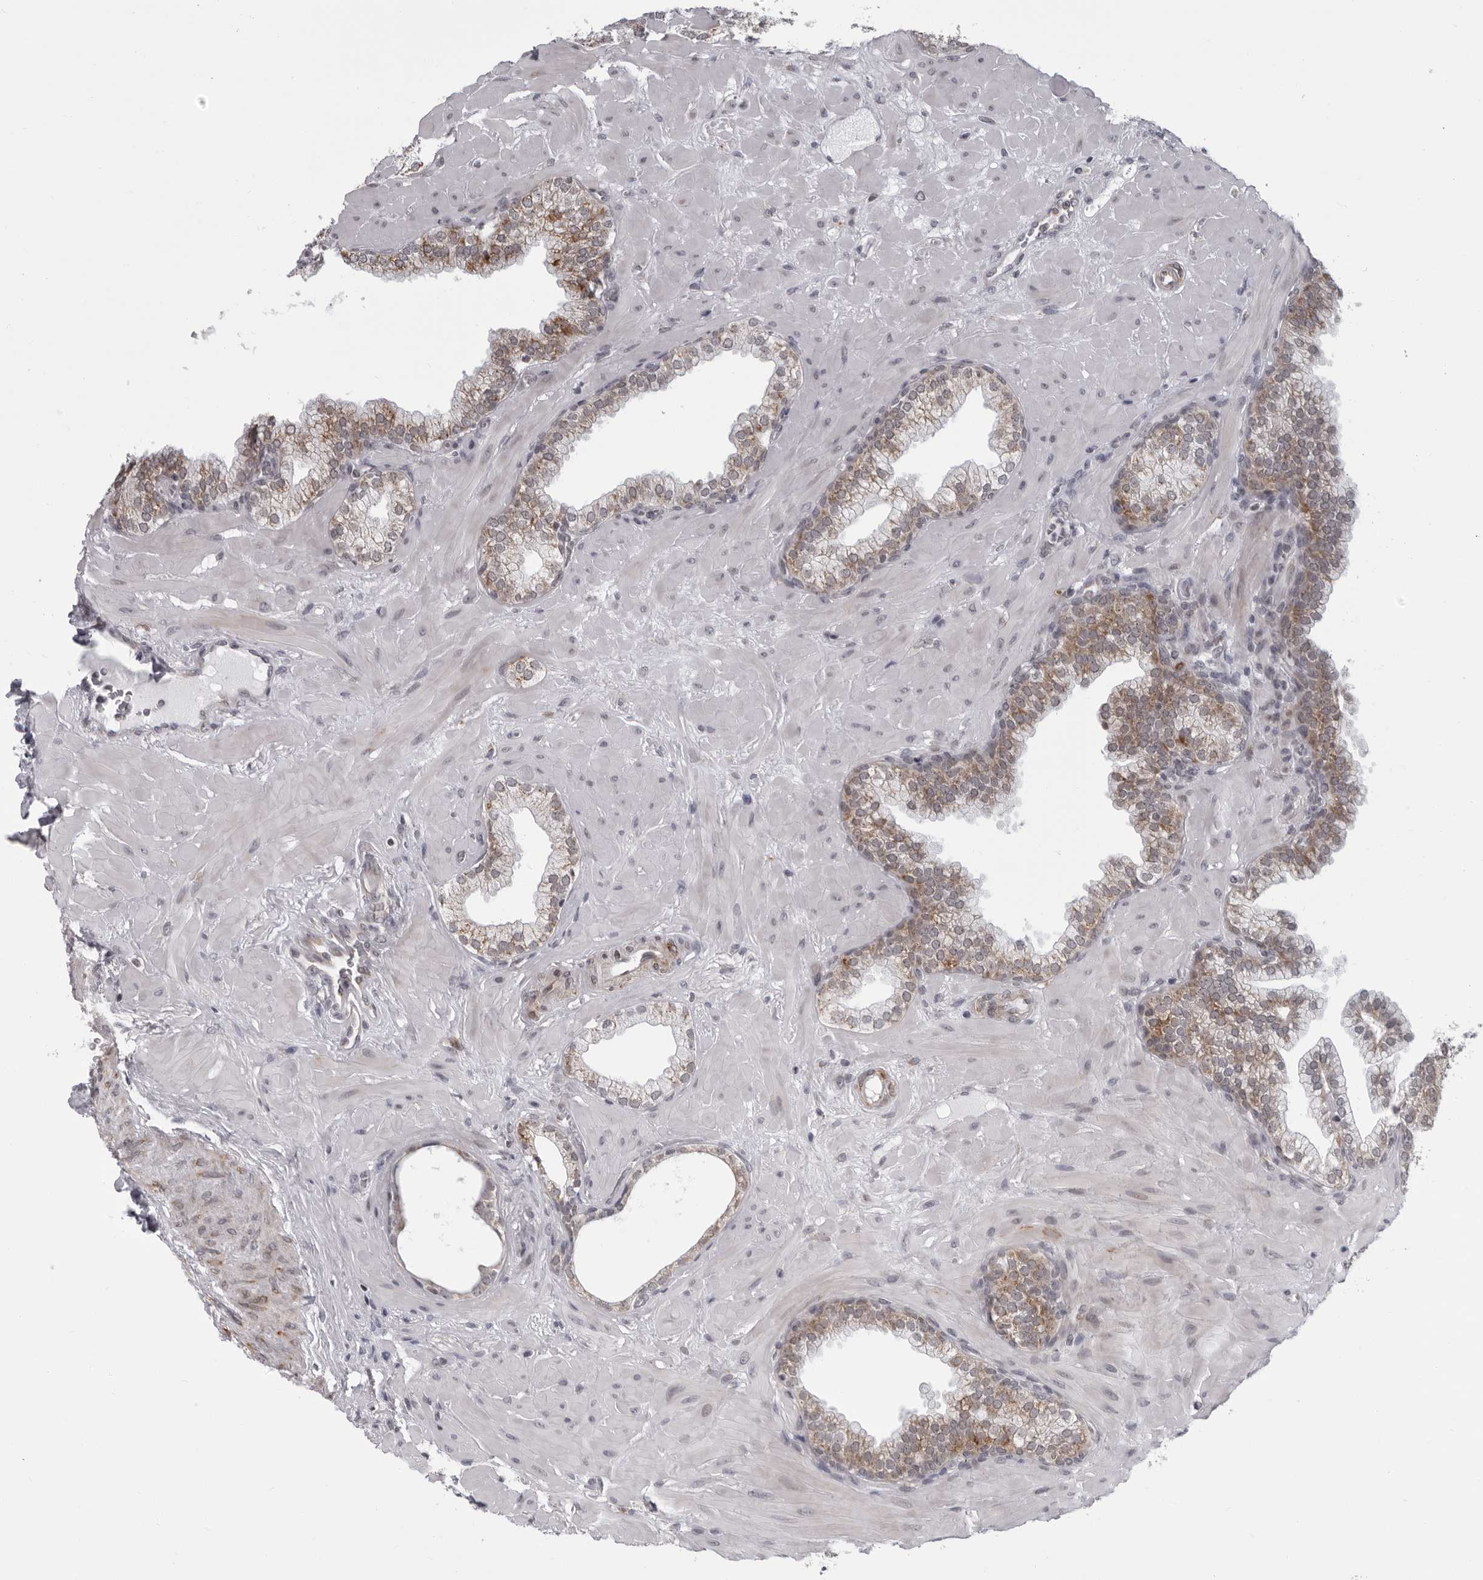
{"staining": {"intensity": "moderate", "quantity": "25%-75%", "location": "cytoplasmic/membranous"}, "tissue": "prostate", "cell_type": "Glandular cells", "image_type": "normal", "snomed": [{"axis": "morphology", "description": "Normal tissue, NOS"}, {"axis": "morphology", "description": "Urothelial carcinoma, Low grade"}, {"axis": "topography", "description": "Urinary bladder"}, {"axis": "topography", "description": "Prostate"}], "caption": "DAB (3,3'-diaminobenzidine) immunohistochemical staining of unremarkable human prostate demonstrates moderate cytoplasmic/membranous protein staining in about 25%-75% of glandular cells. (Stains: DAB in brown, nuclei in blue, Microscopy: brightfield microscopy at high magnification).", "gene": "RTCA", "patient": {"sex": "male", "age": 60}}